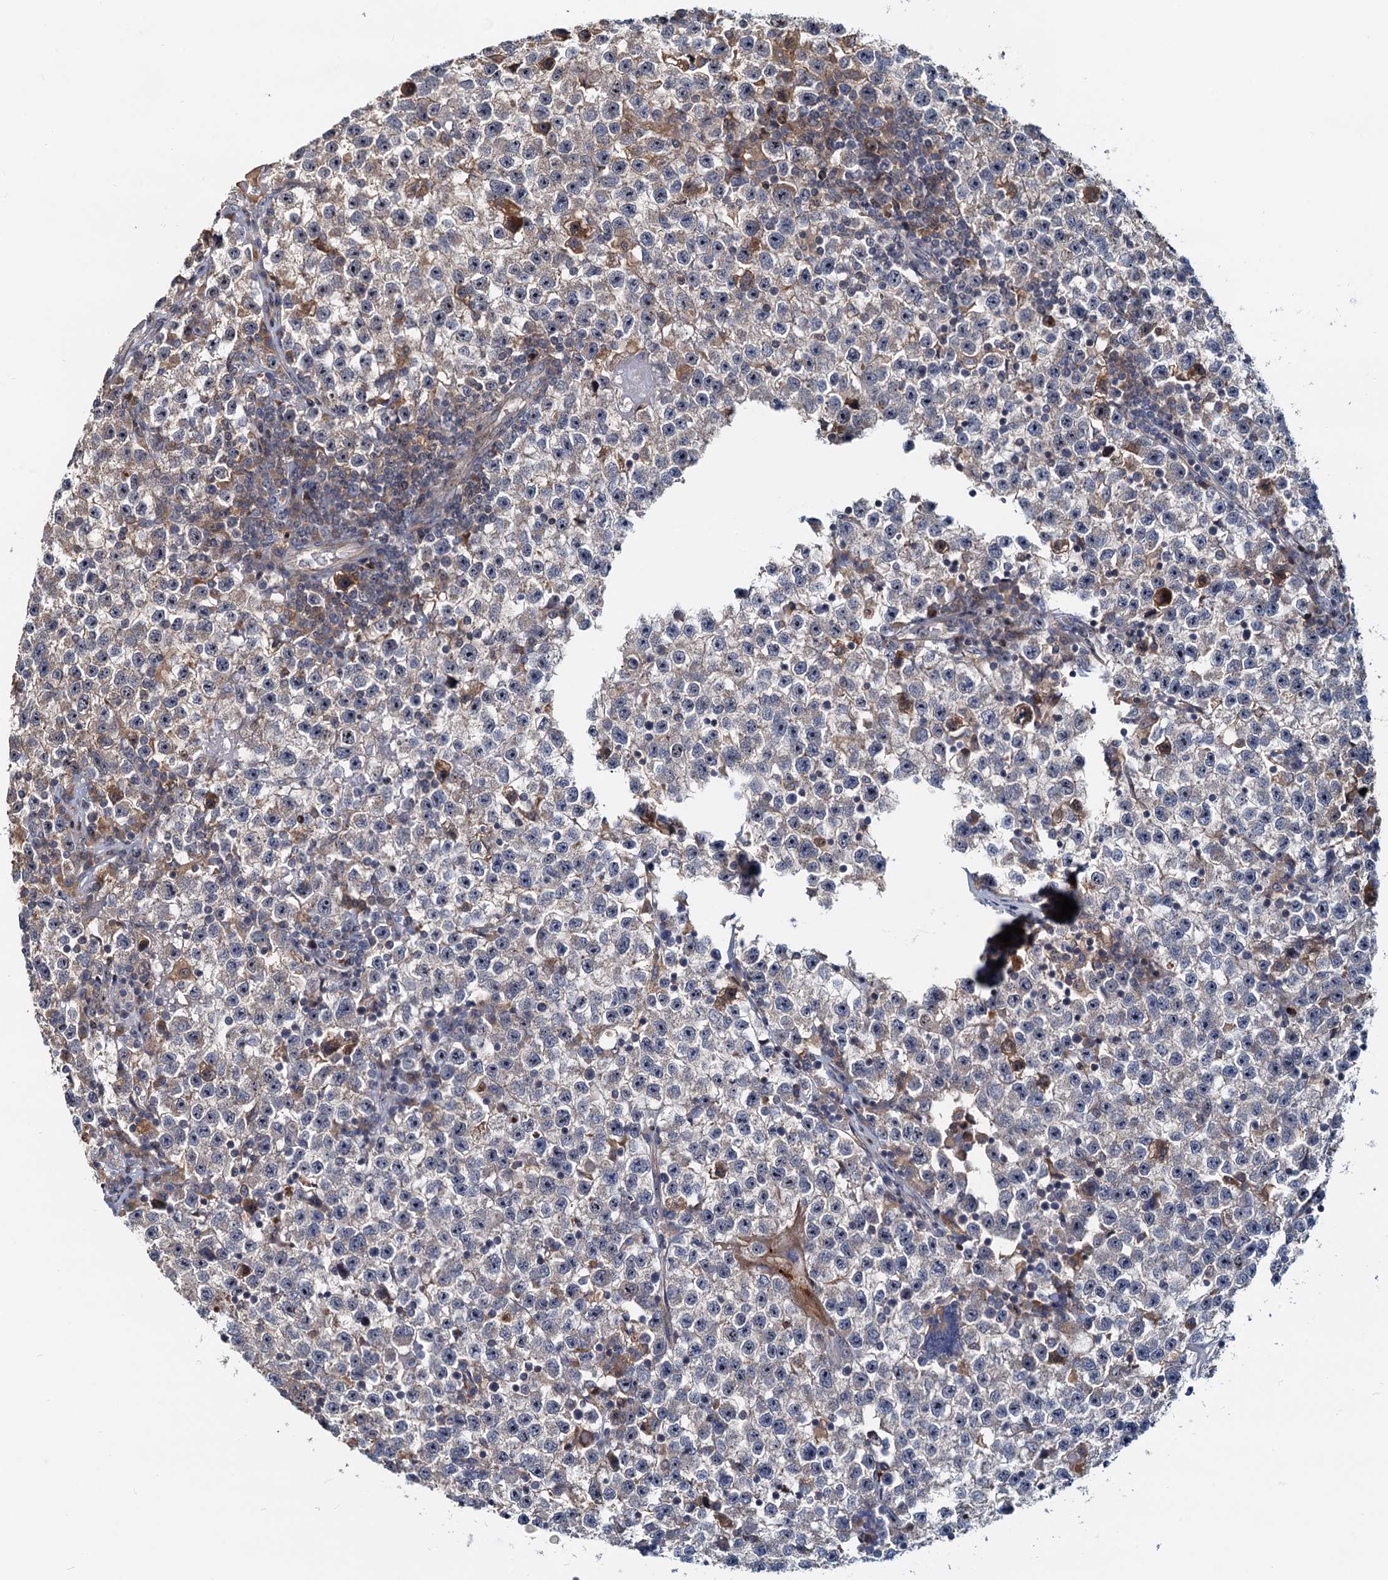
{"staining": {"intensity": "weak", "quantity": "25%-75%", "location": "cytoplasmic/membranous"}, "tissue": "testis cancer", "cell_type": "Tumor cells", "image_type": "cancer", "snomed": [{"axis": "morphology", "description": "Seminoma, NOS"}, {"axis": "topography", "description": "Testis"}], "caption": "Immunohistochemistry (IHC) (DAB) staining of testis cancer reveals weak cytoplasmic/membranous protein expression in approximately 25%-75% of tumor cells. The protein is stained brown, and the nuclei are stained in blue (DAB IHC with brightfield microscopy, high magnification).", "gene": "TOLLIP", "patient": {"sex": "male", "age": 22}}